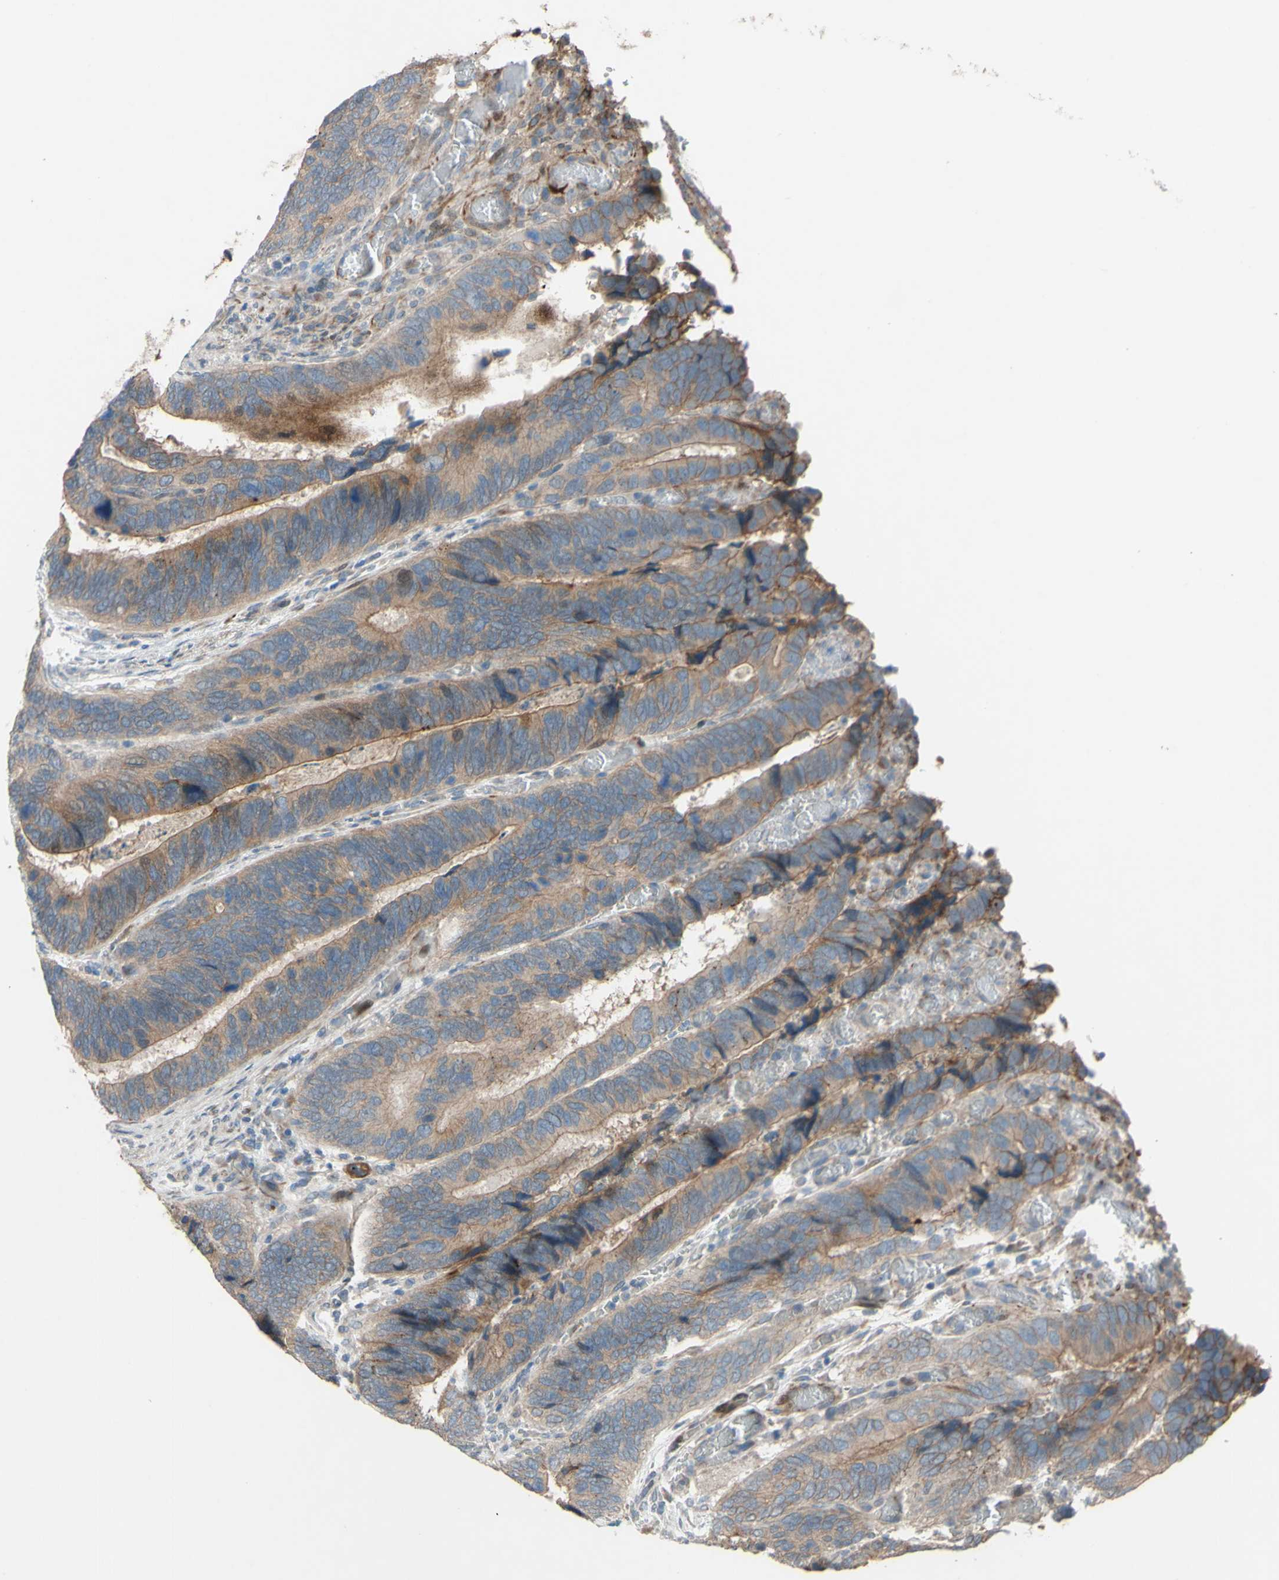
{"staining": {"intensity": "moderate", "quantity": ">75%", "location": "cytoplasmic/membranous"}, "tissue": "colorectal cancer", "cell_type": "Tumor cells", "image_type": "cancer", "snomed": [{"axis": "morphology", "description": "Adenocarcinoma, NOS"}, {"axis": "topography", "description": "Colon"}], "caption": "Protein expression analysis of human colorectal adenocarcinoma reveals moderate cytoplasmic/membranous positivity in approximately >75% of tumor cells. The staining was performed using DAB (3,3'-diaminobenzidine), with brown indicating positive protein expression. Nuclei are stained blue with hematoxylin.", "gene": "CDCP1", "patient": {"sex": "male", "age": 72}}